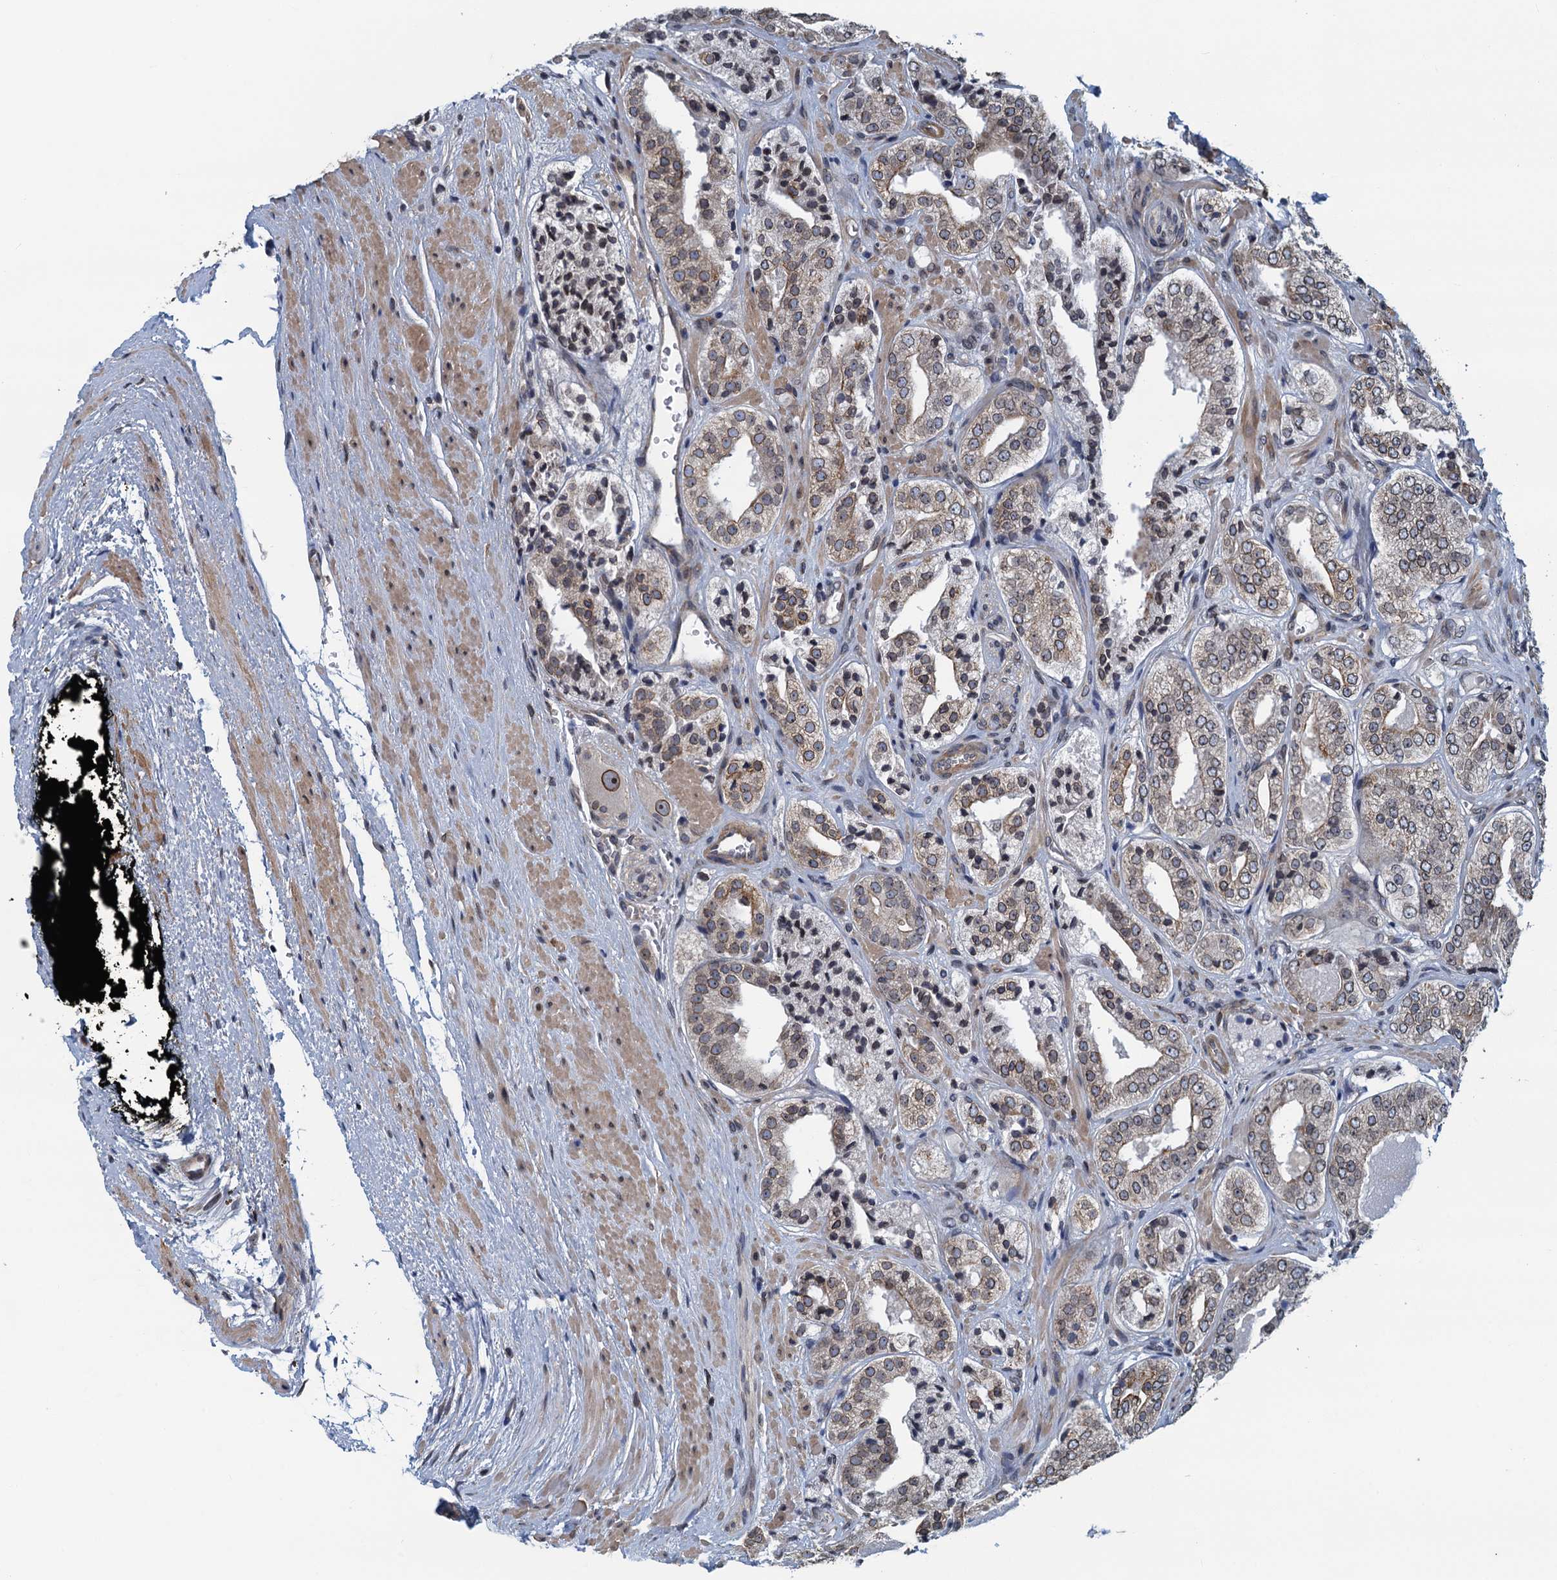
{"staining": {"intensity": "weak", "quantity": ">75%", "location": "cytoplasmic/membranous,nuclear"}, "tissue": "prostate cancer", "cell_type": "Tumor cells", "image_type": "cancer", "snomed": [{"axis": "morphology", "description": "Adenocarcinoma, High grade"}, {"axis": "topography", "description": "Prostate"}], "caption": "A high-resolution image shows immunohistochemistry (IHC) staining of prostate cancer, which reveals weak cytoplasmic/membranous and nuclear expression in approximately >75% of tumor cells.", "gene": "CCDC34", "patient": {"sex": "male", "age": 71}}